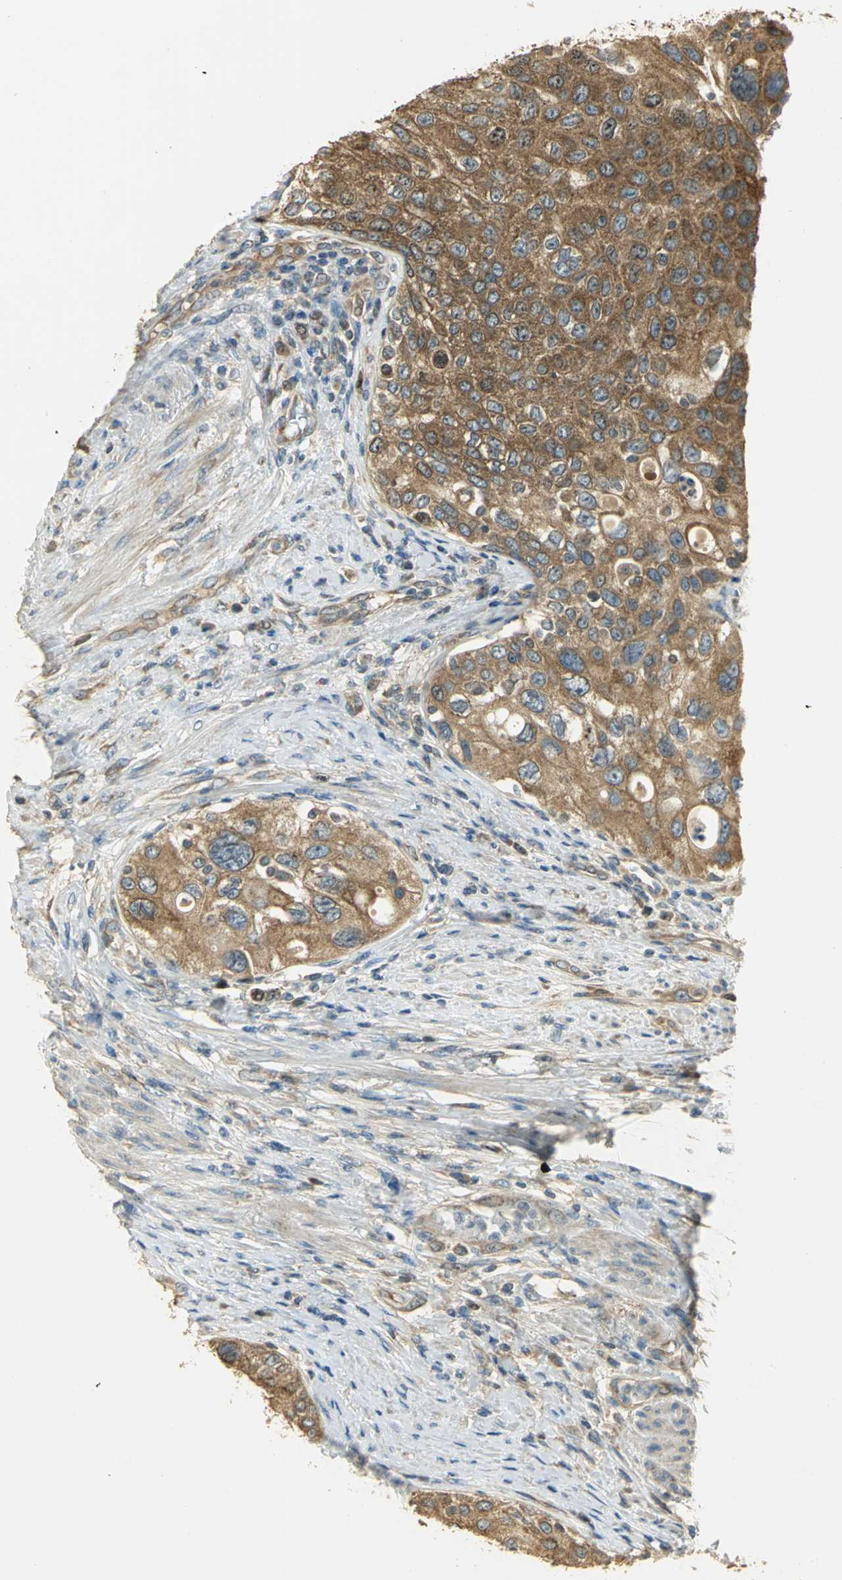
{"staining": {"intensity": "moderate", "quantity": ">75%", "location": "cytoplasmic/membranous"}, "tissue": "urothelial cancer", "cell_type": "Tumor cells", "image_type": "cancer", "snomed": [{"axis": "morphology", "description": "Urothelial carcinoma, High grade"}, {"axis": "topography", "description": "Urinary bladder"}], "caption": "Immunohistochemical staining of urothelial cancer shows medium levels of moderate cytoplasmic/membranous expression in about >75% of tumor cells.", "gene": "RARS1", "patient": {"sex": "female", "age": 56}}